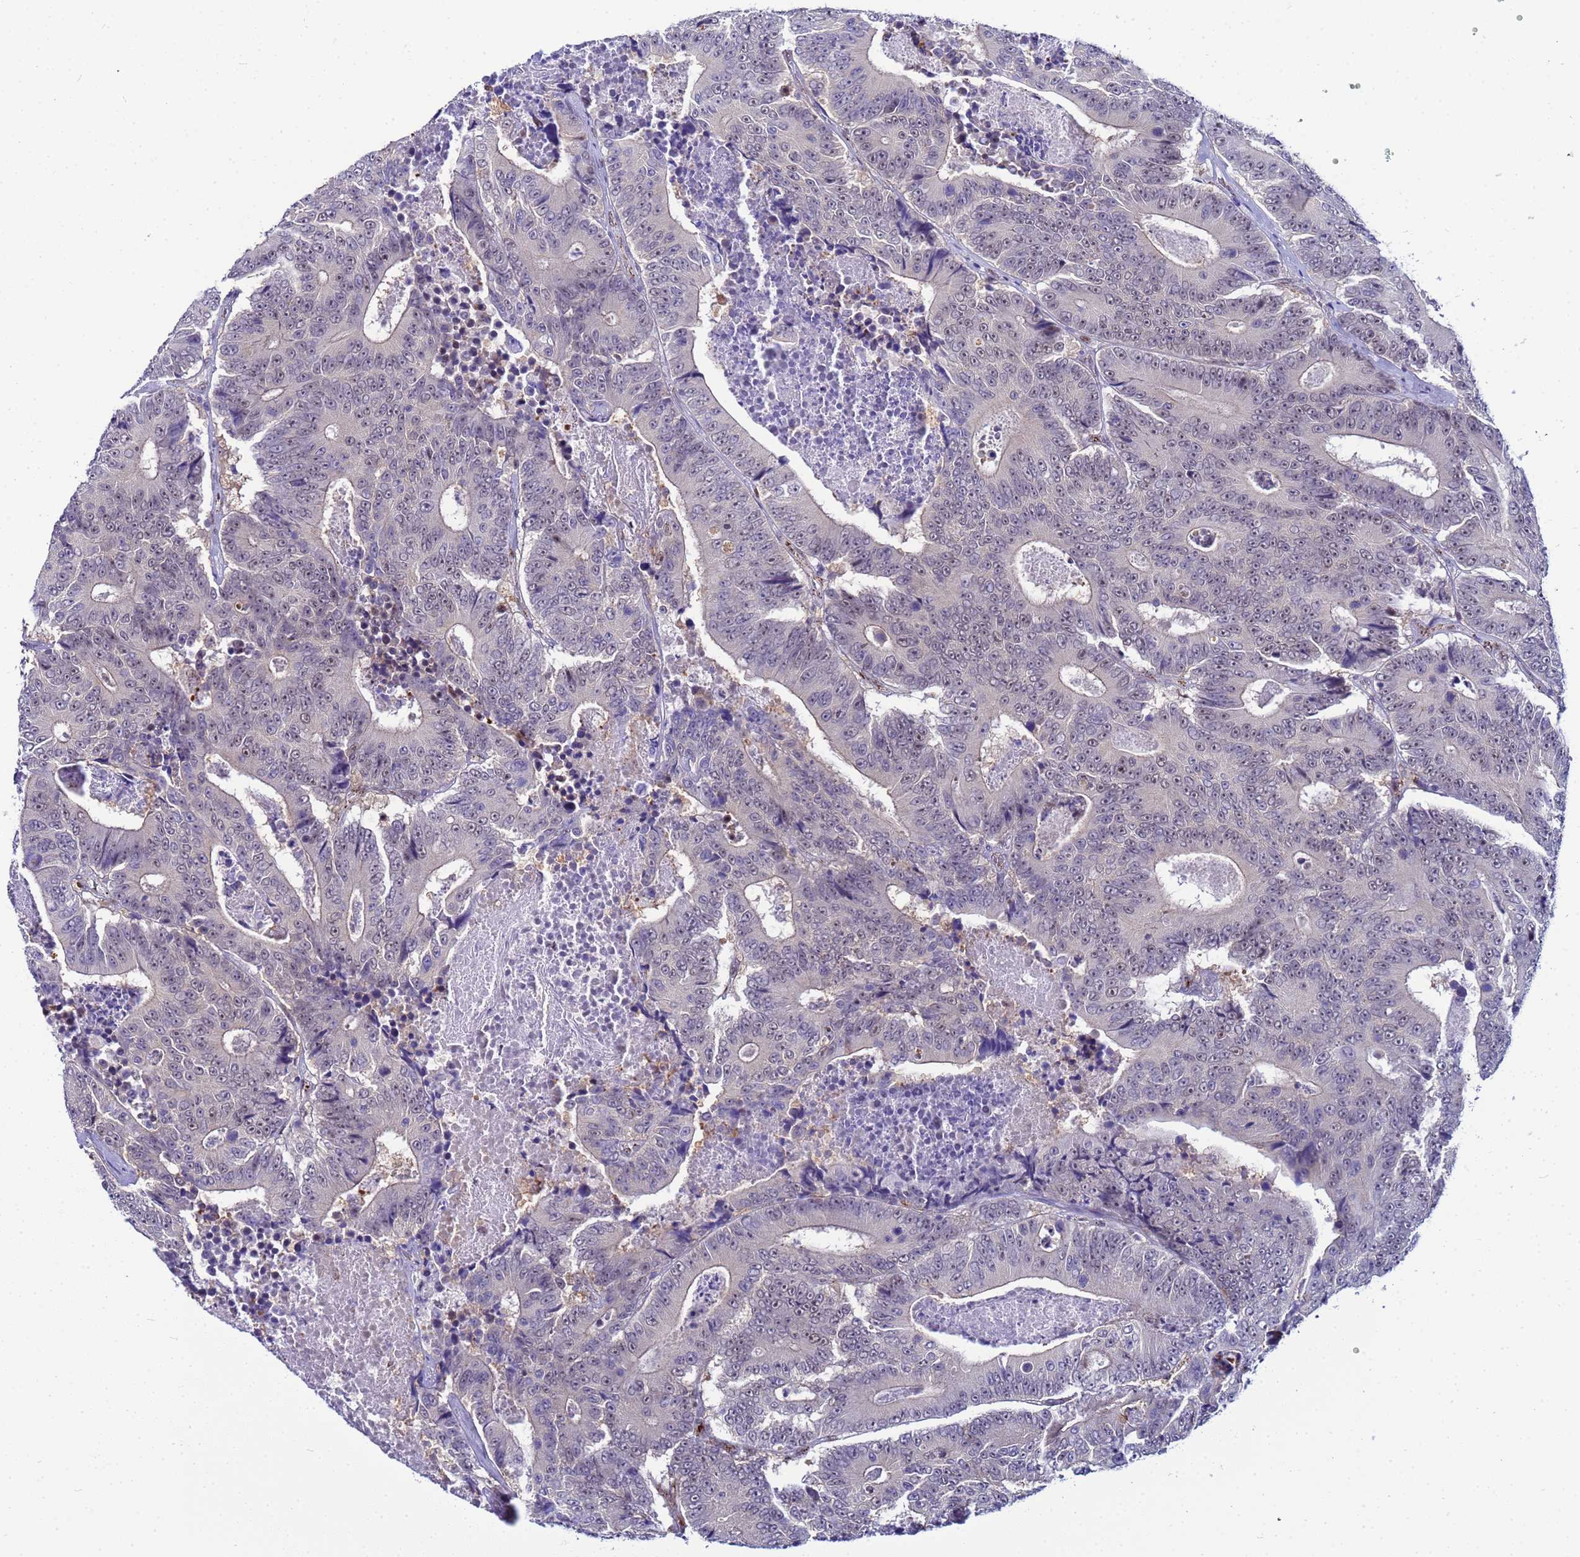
{"staining": {"intensity": "negative", "quantity": "none", "location": "none"}, "tissue": "colorectal cancer", "cell_type": "Tumor cells", "image_type": "cancer", "snomed": [{"axis": "morphology", "description": "Adenocarcinoma, NOS"}, {"axis": "topography", "description": "Colon"}], "caption": "Tumor cells are negative for protein expression in human adenocarcinoma (colorectal).", "gene": "SLC25A37", "patient": {"sex": "male", "age": 83}}